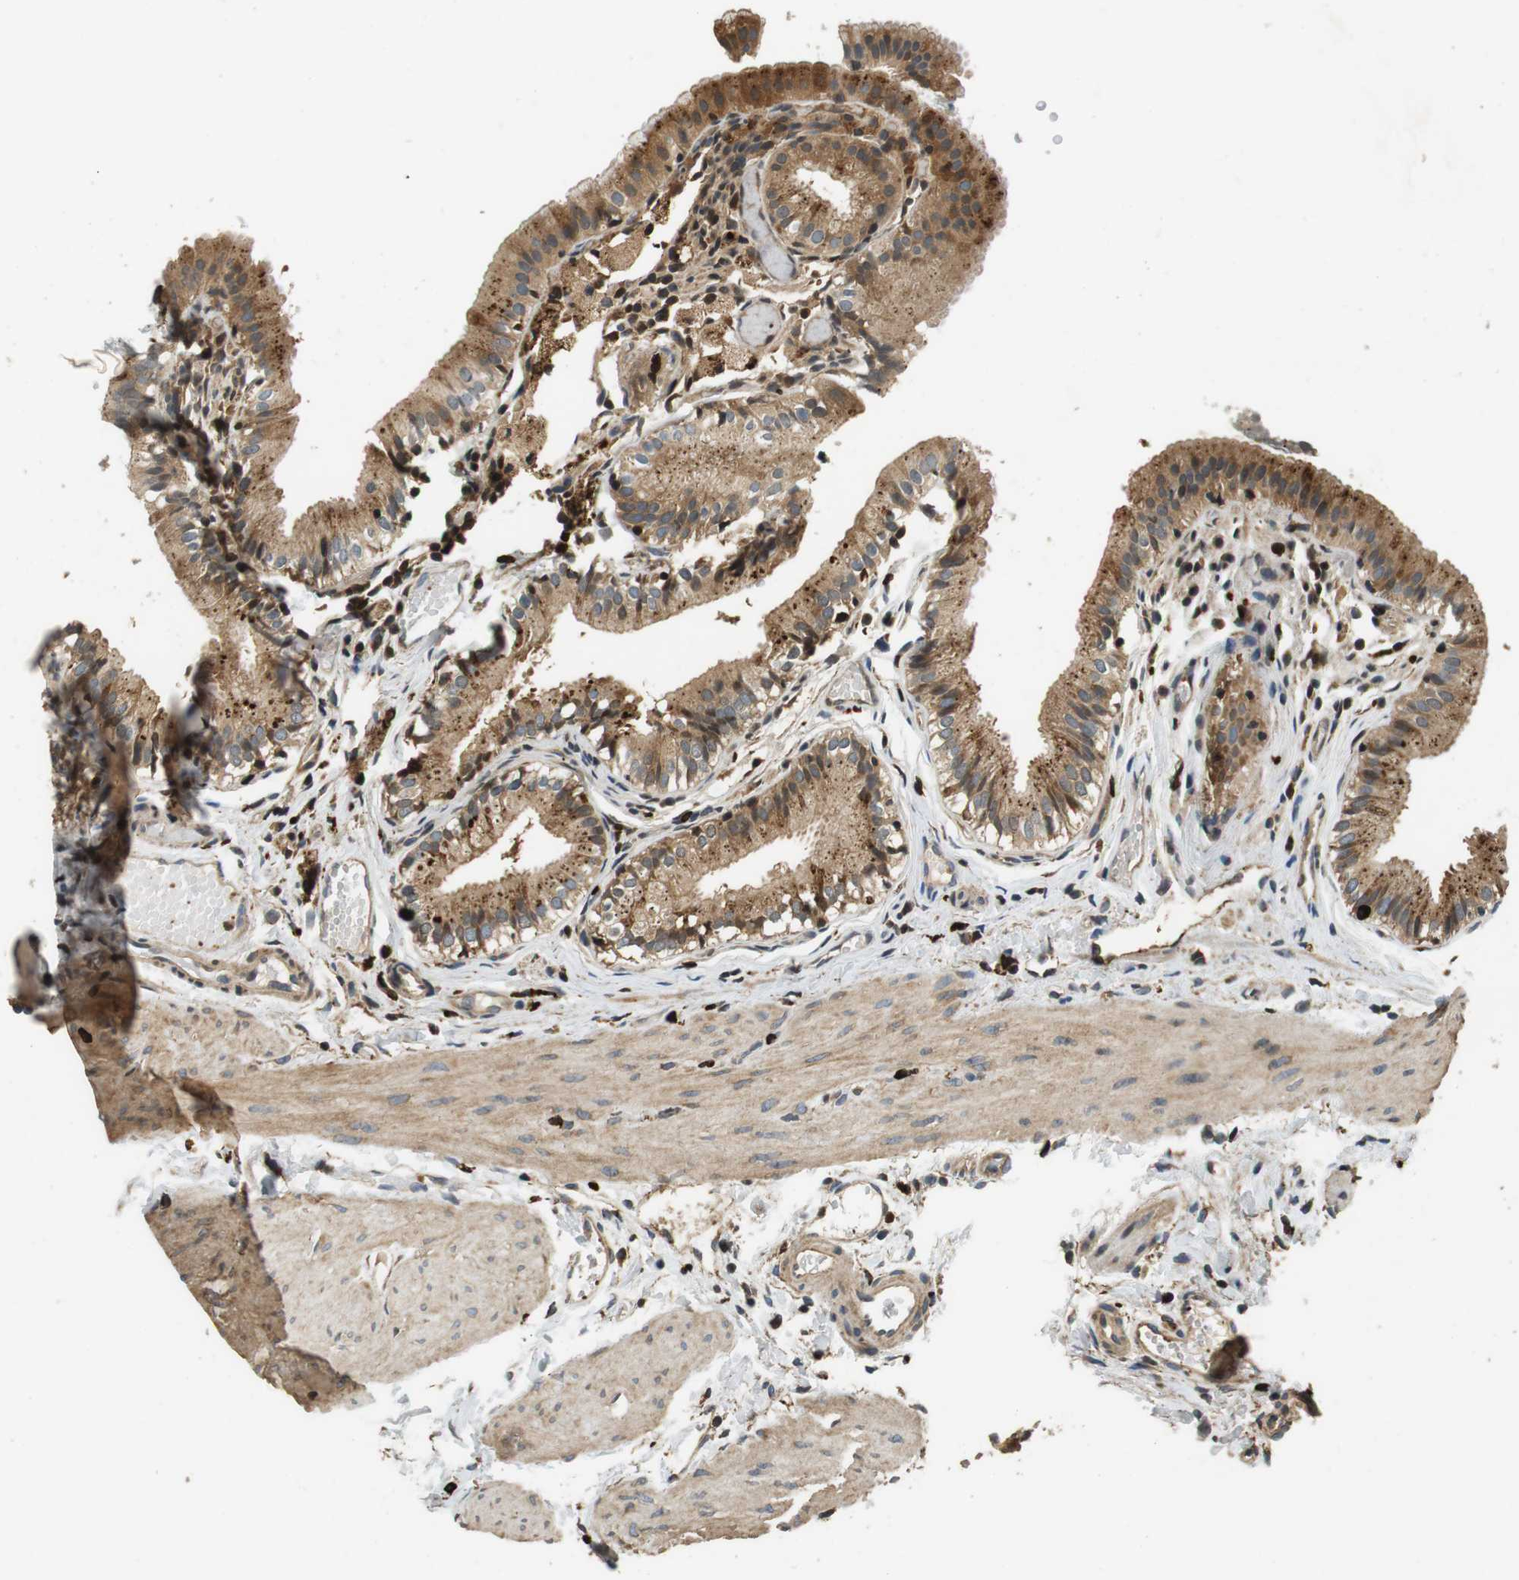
{"staining": {"intensity": "strong", "quantity": ">75%", "location": "cytoplasmic/membranous"}, "tissue": "gallbladder", "cell_type": "Glandular cells", "image_type": "normal", "snomed": [{"axis": "morphology", "description": "Normal tissue, NOS"}, {"axis": "topography", "description": "Gallbladder"}], "caption": "Gallbladder stained with DAB immunohistochemistry reveals high levels of strong cytoplasmic/membranous staining in about >75% of glandular cells. The staining is performed using DAB brown chromogen to label protein expression. The nuclei are counter-stained blue using hematoxylin.", "gene": "TXNRD1", "patient": {"sex": "female", "age": 26}}